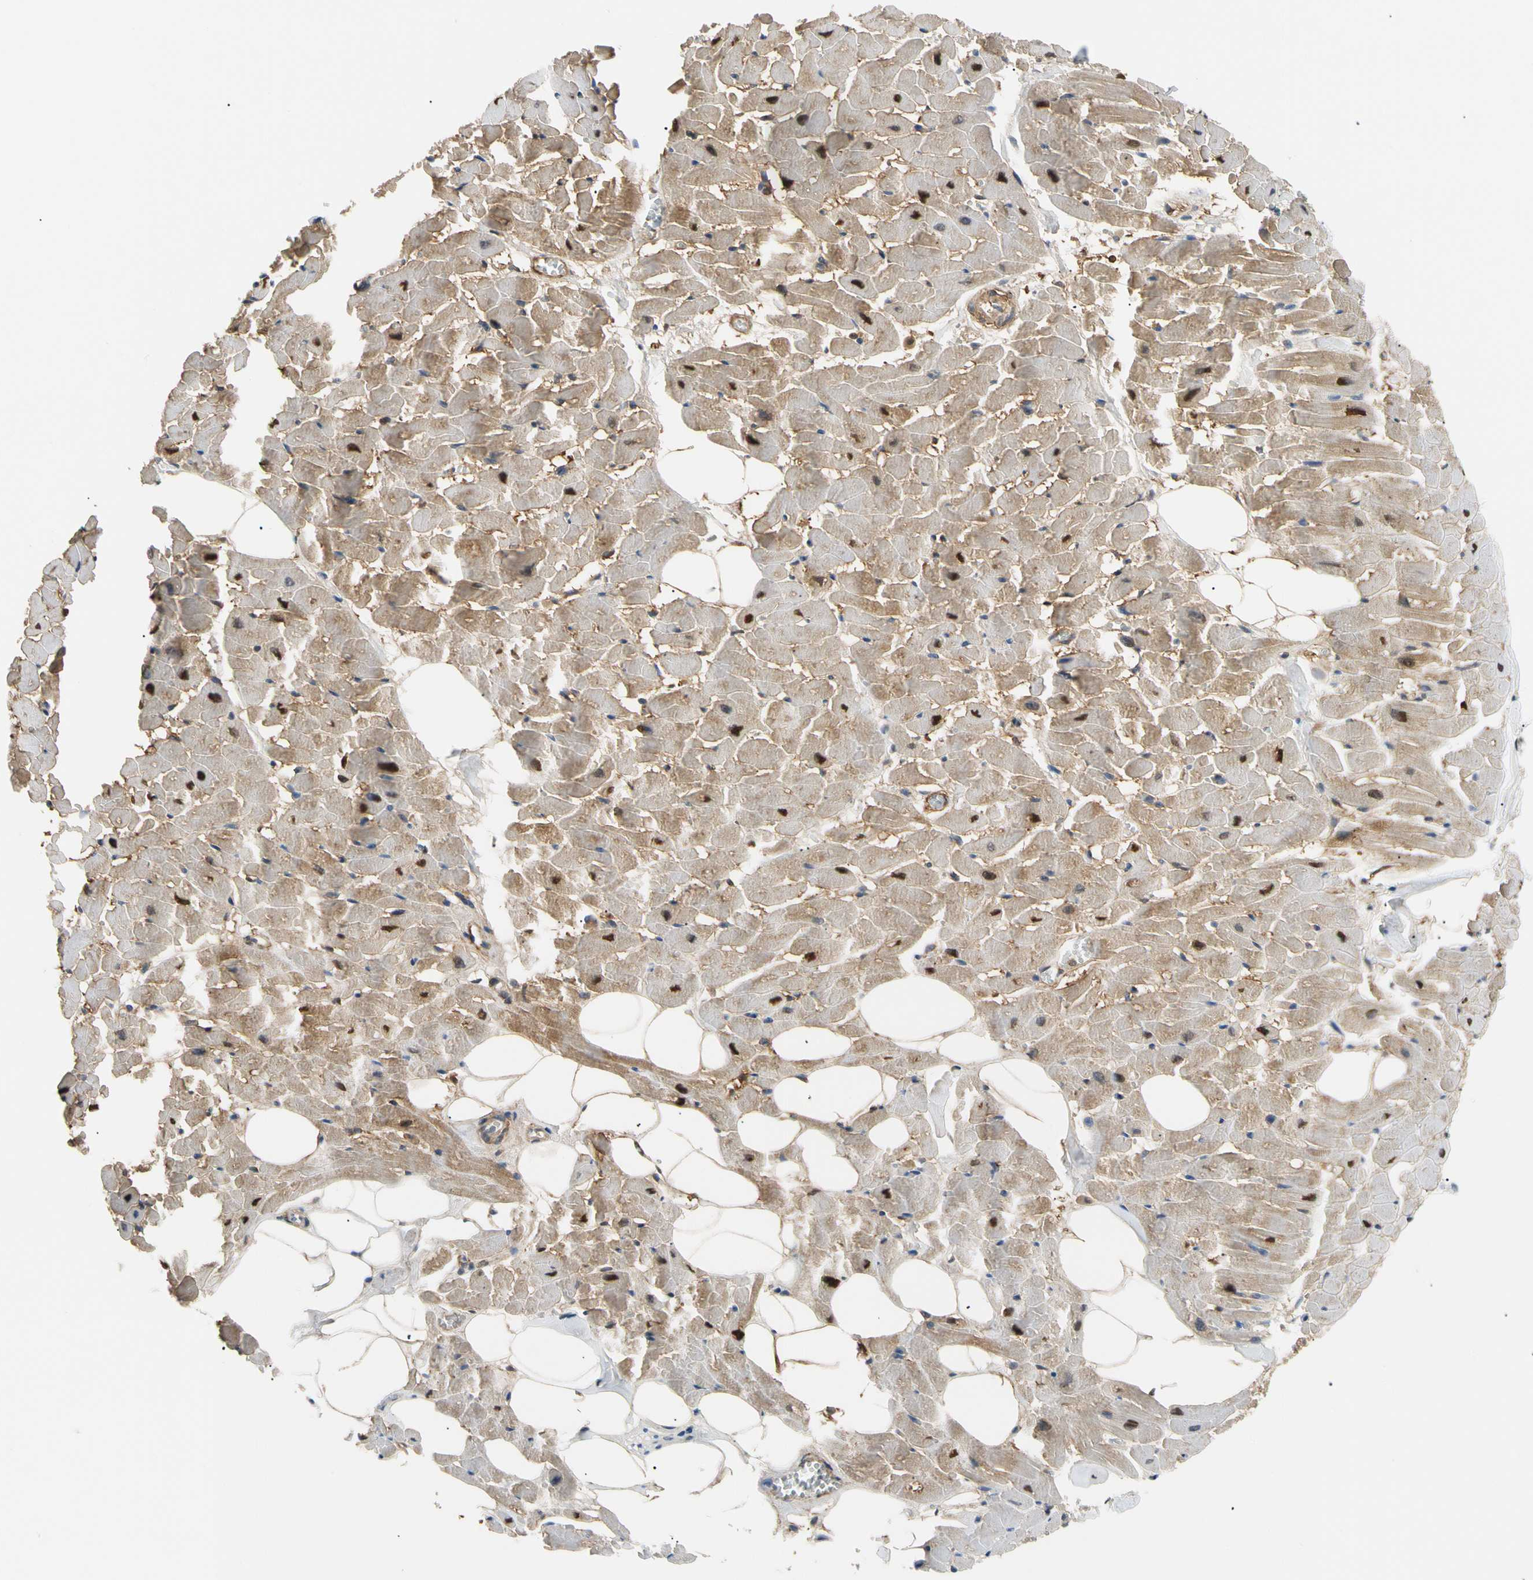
{"staining": {"intensity": "moderate", "quantity": "25%-75%", "location": "cytoplasmic/membranous,nuclear"}, "tissue": "heart muscle", "cell_type": "Cardiomyocytes", "image_type": "normal", "snomed": [{"axis": "morphology", "description": "Normal tissue, NOS"}, {"axis": "topography", "description": "Heart"}], "caption": "About 25%-75% of cardiomyocytes in benign heart muscle display moderate cytoplasmic/membranous,nuclear protein staining as visualized by brown immunohistochemical staining.", "gene": "SEC23B", "patient": {"sex": "female", "age": 19}}